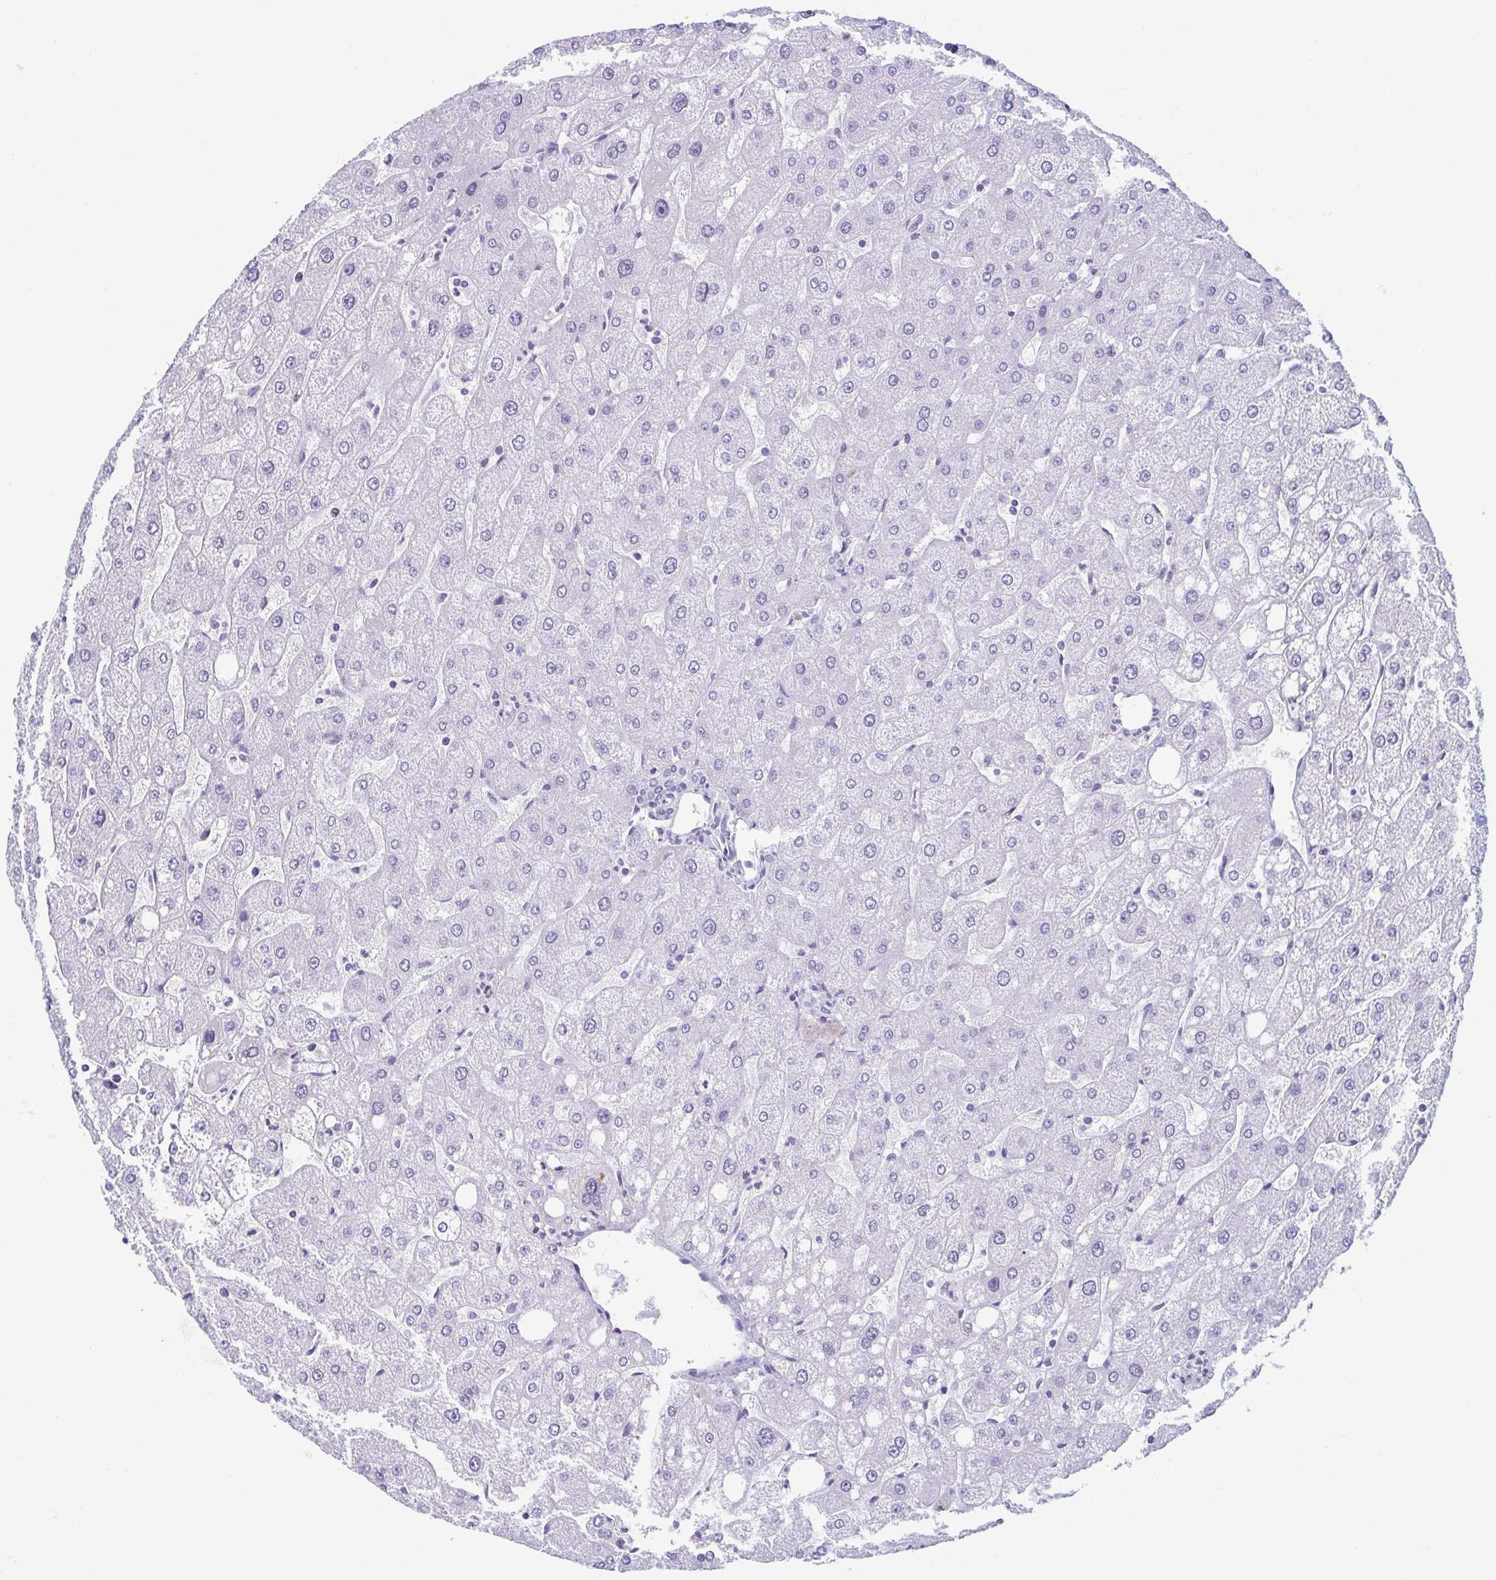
{"staining": {"intensity": "negative", "quantity": "none", "location": "none"}, "tissue": "liver", "cell_type": "Cholangiocytes", "image_type": "normal", "snomed": [{"axis": "morphology", "description": "Normal tissue, NOS"}, {"axis": "topography", "description": "Liver"}], "caption": "This is an immunohistochemistry (IHC) micrograph of unremarkable human liver. There is no expression in cholangiocytes.", "gene": "TCEAL3", "patient": {"sex": "male", "age": 67}}